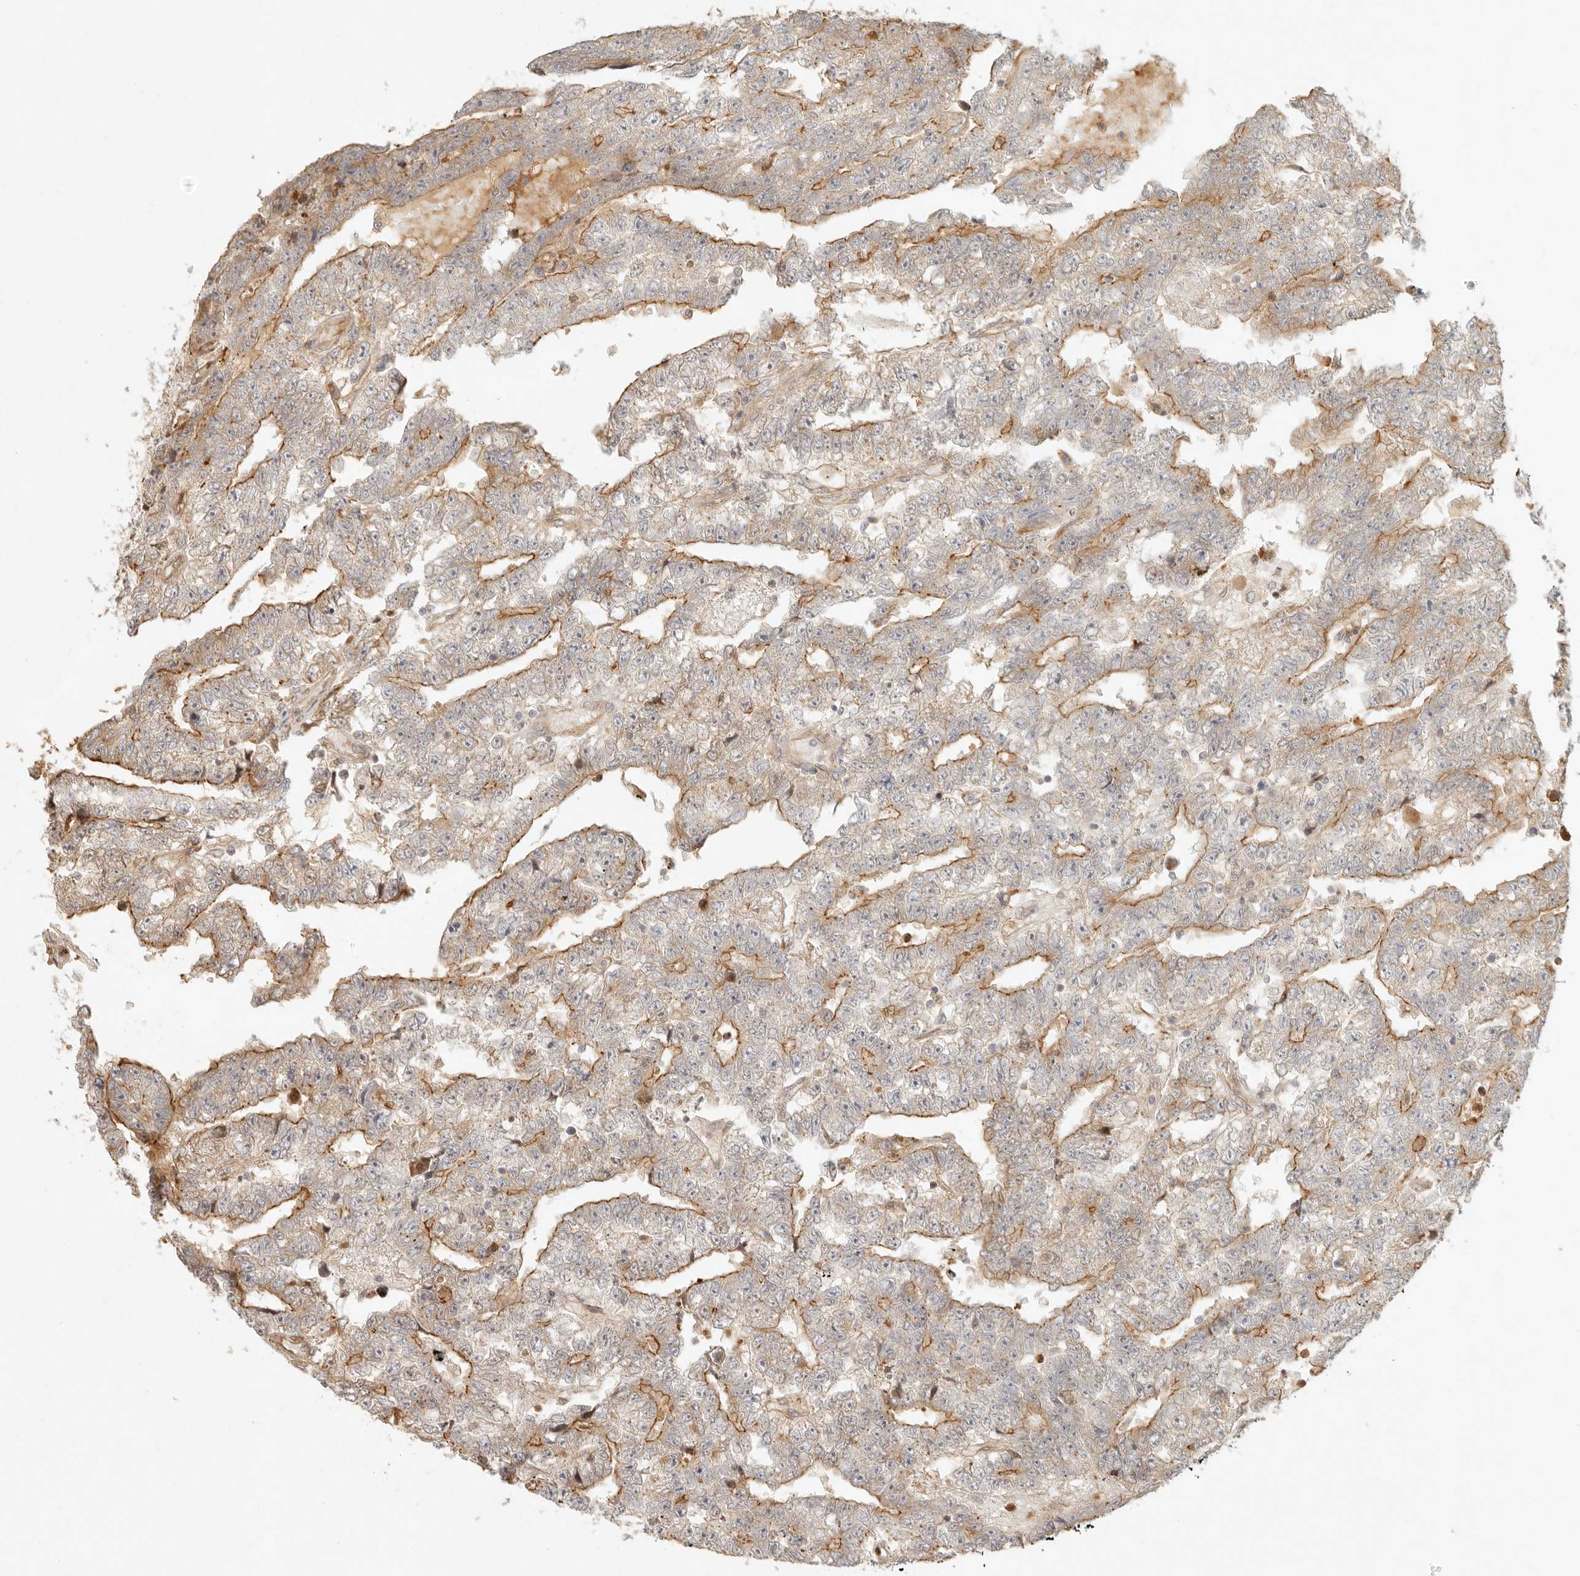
{"staining": {"intensity": "moderate", "quantity": "25%-75%", "location": "cytoplasmic/membranous"}, "tissue": "testis cancer", "cell_type": "Tumor cells", "image_type": "cancer", "snomed": [{"axis": "morphology", "description": "Carcinoma, Embryonal, NOS"}, {"axis": "topography", "description": "Testis"}], "caption": "Approximately 25%-75% of tumor cells in human testis cancer (embryonal carcinoma) display moderate cytoplasmic/membranous protein staining as visualized by brown immunohistochemical staining.", "gene": "KLHL38", "patient": {"sex": "male", "age": 25}}